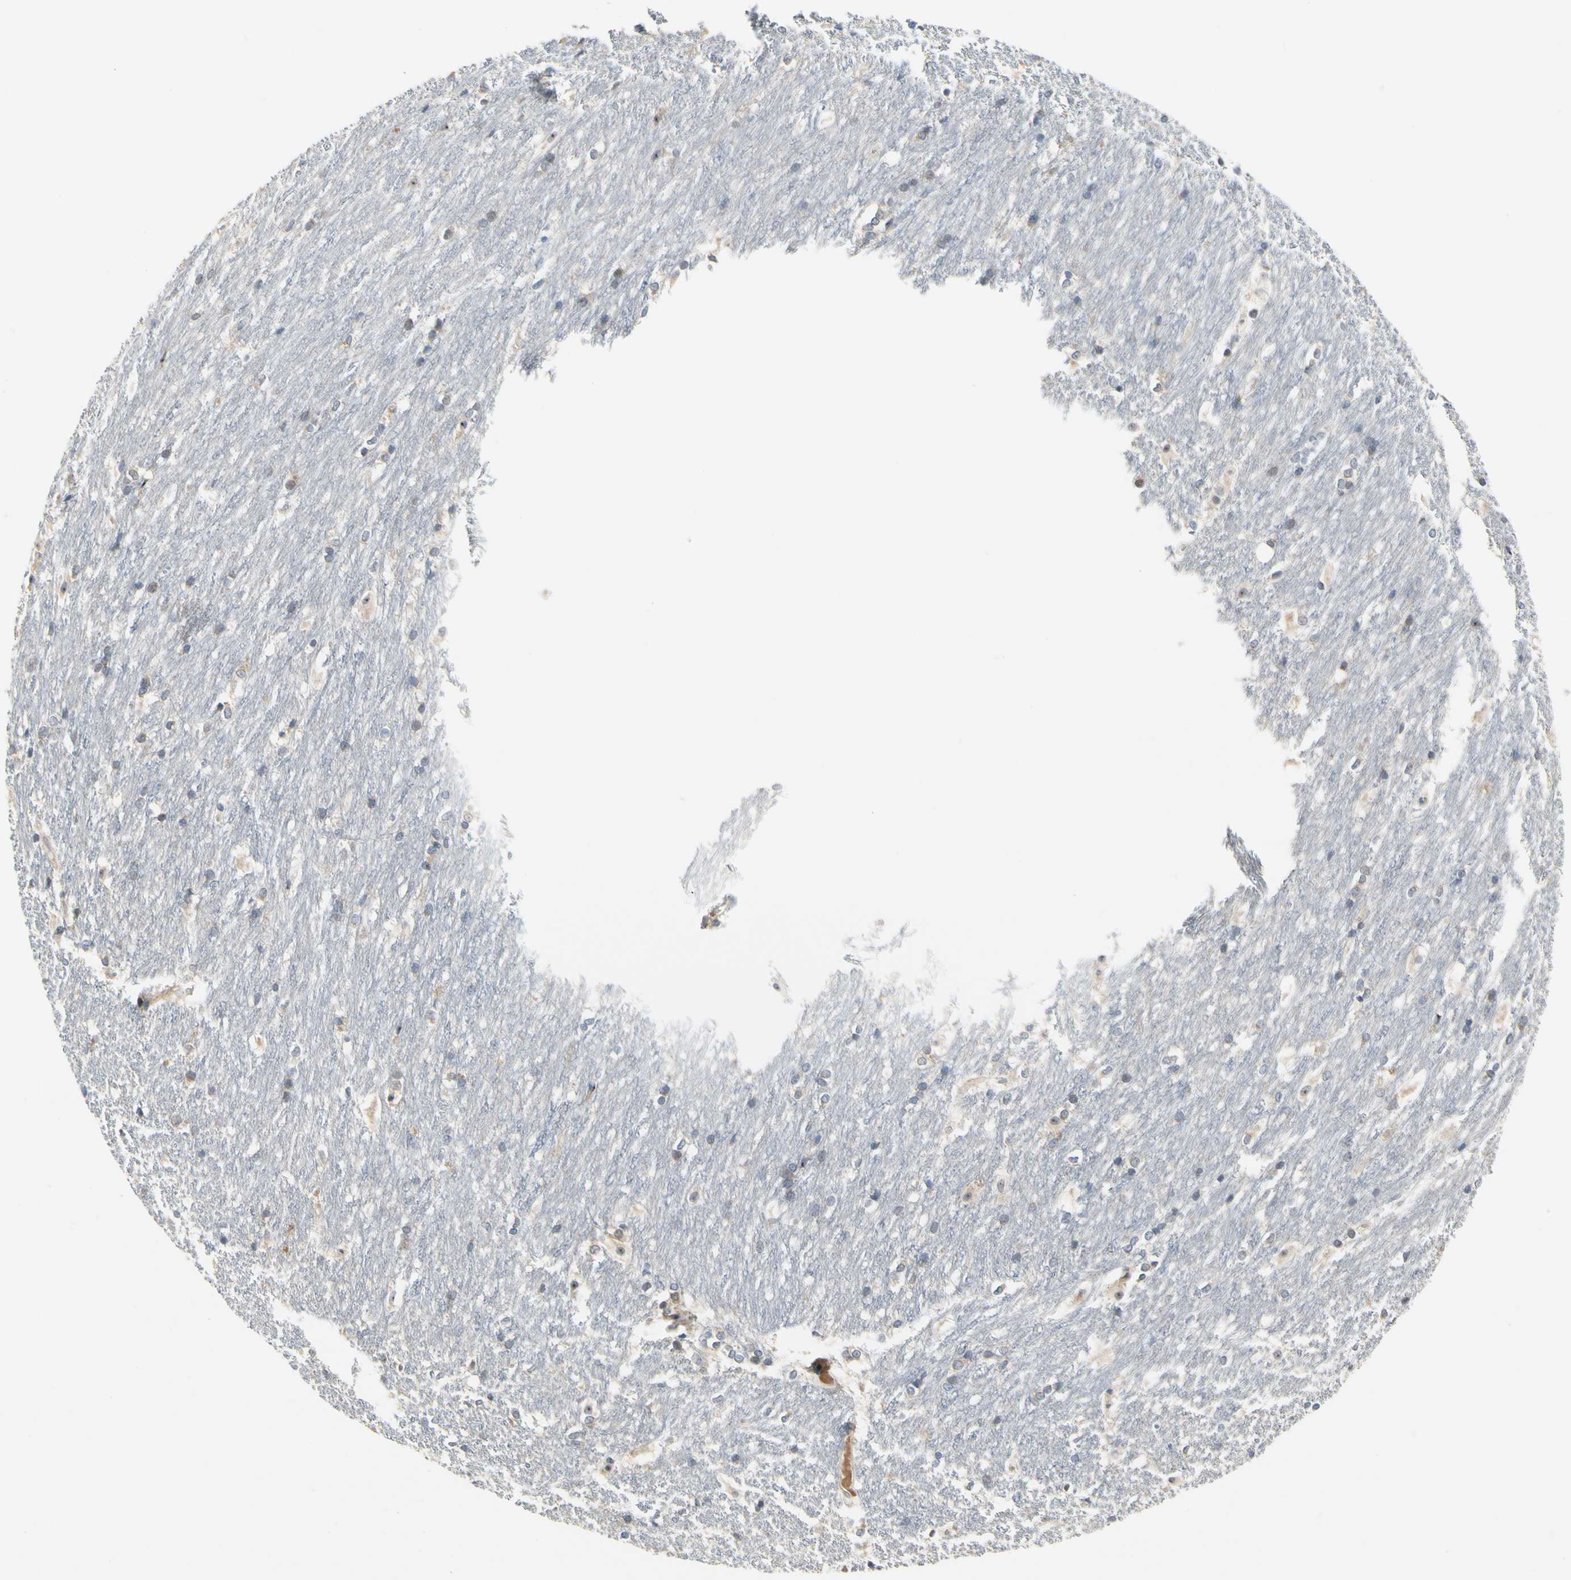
{"staining": {"intensity": "weak", "quantity": ">75%", "location": "cytoplasmic/membranous"}, "tissue": "caudate", "cell_type": "Glial cells", "image_type": "normal", "snomed": [{"axis": "morphology", "description": "Normal tissue, NOS"}, {"axis": "topography", "description": "Lateral ventricle wall"}], "caption": "Immunohistochemical staining of normal human caudate displays >75% levels of weak cytoplasmic/membranous protein expression in about >75% of glial cells.", "gene": "MMEL1", "patient": {"sex": "female", "age": 19}}